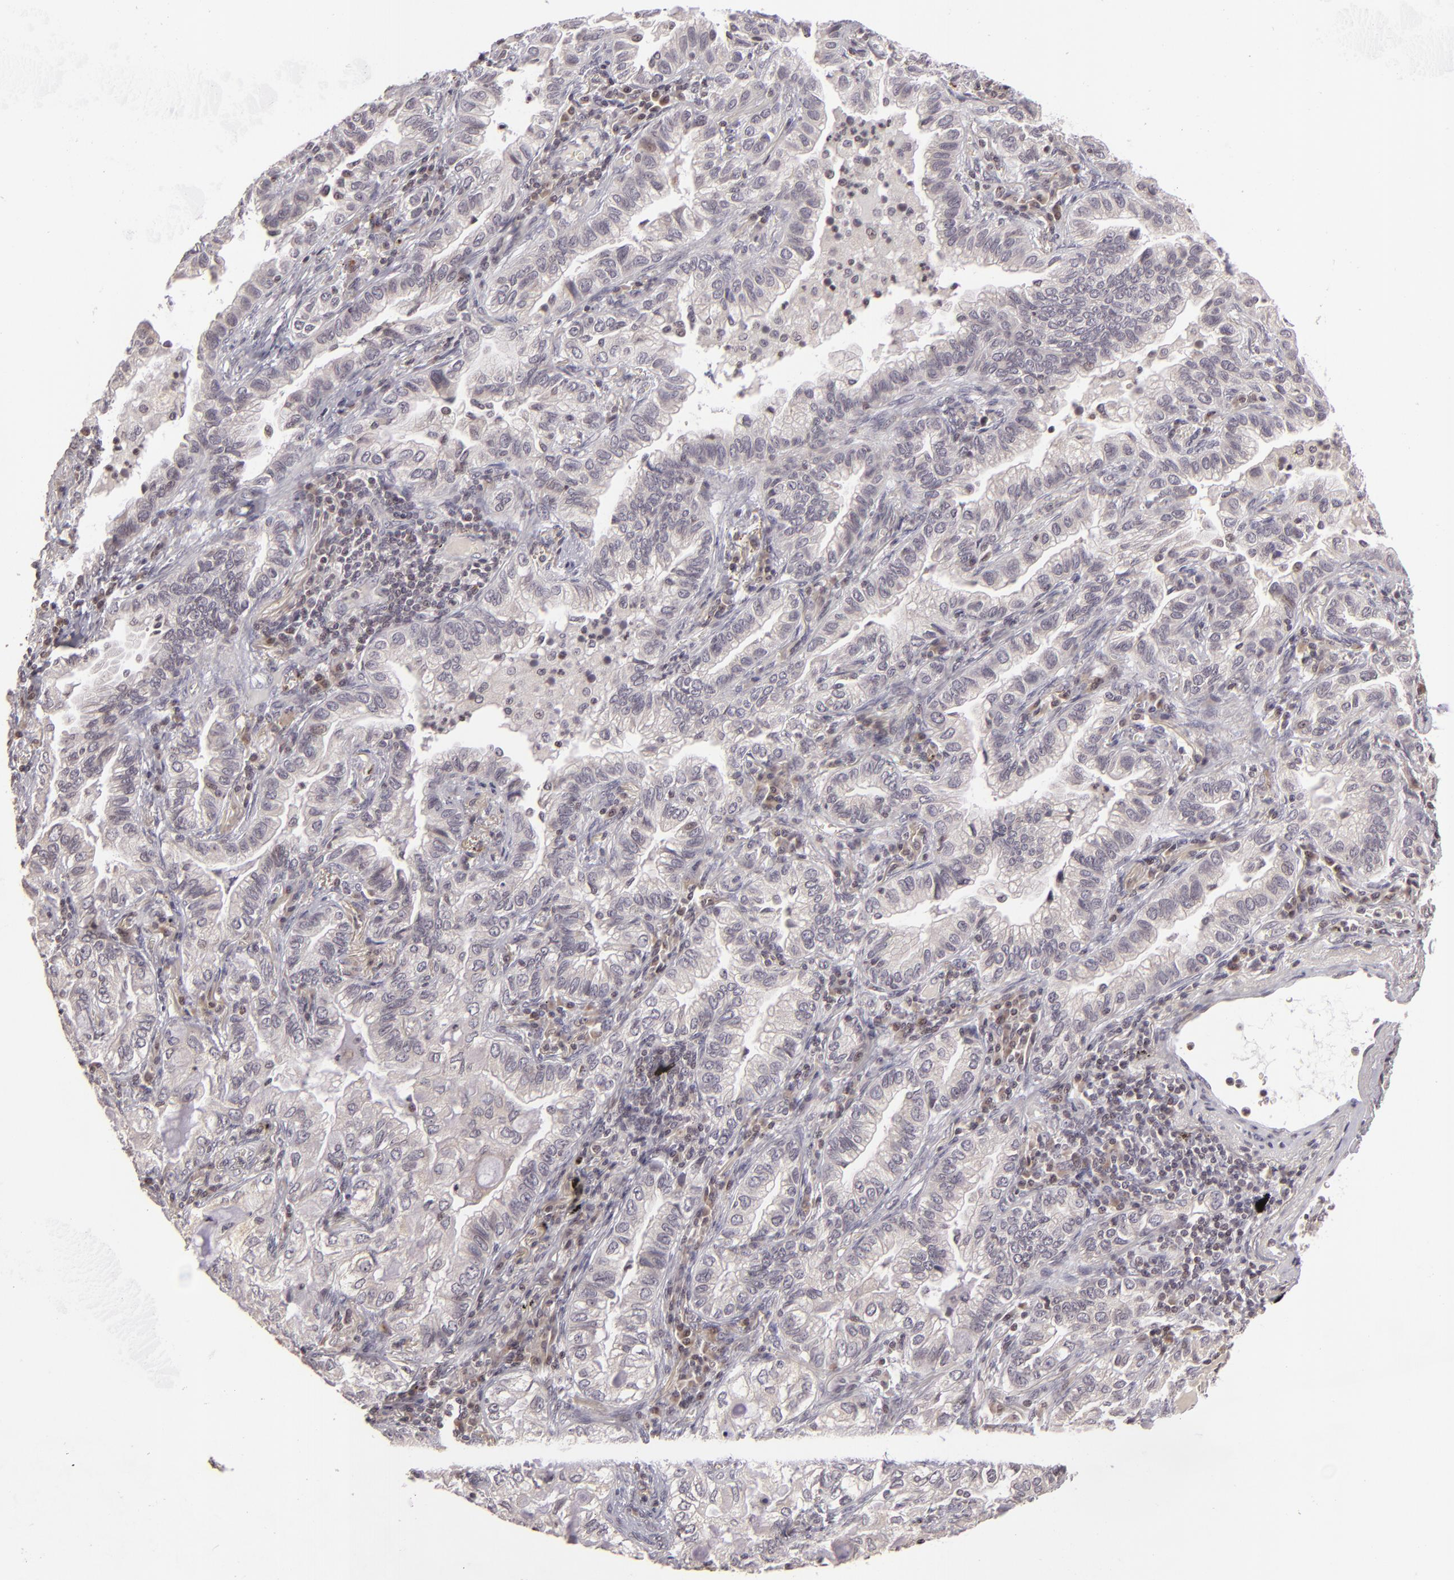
{"staining": {"intensity": "negative", "quantity": "none", "location": "none"}, "tissue": "lung cancer", "cell_type": "Tumor cells", "image_type": "cancer", "snomed": [{"axis": "morphology", "description": "Adenocarcinoma, NOS"}, {"axis": "topography", "description": "Lung"}], "caption": "Lung cancer was stained to show a protein in brown. There is no significant positivity in tumor cells.", "gene": "AKAP6", "patient": {"sex": "female", "age": 50}}